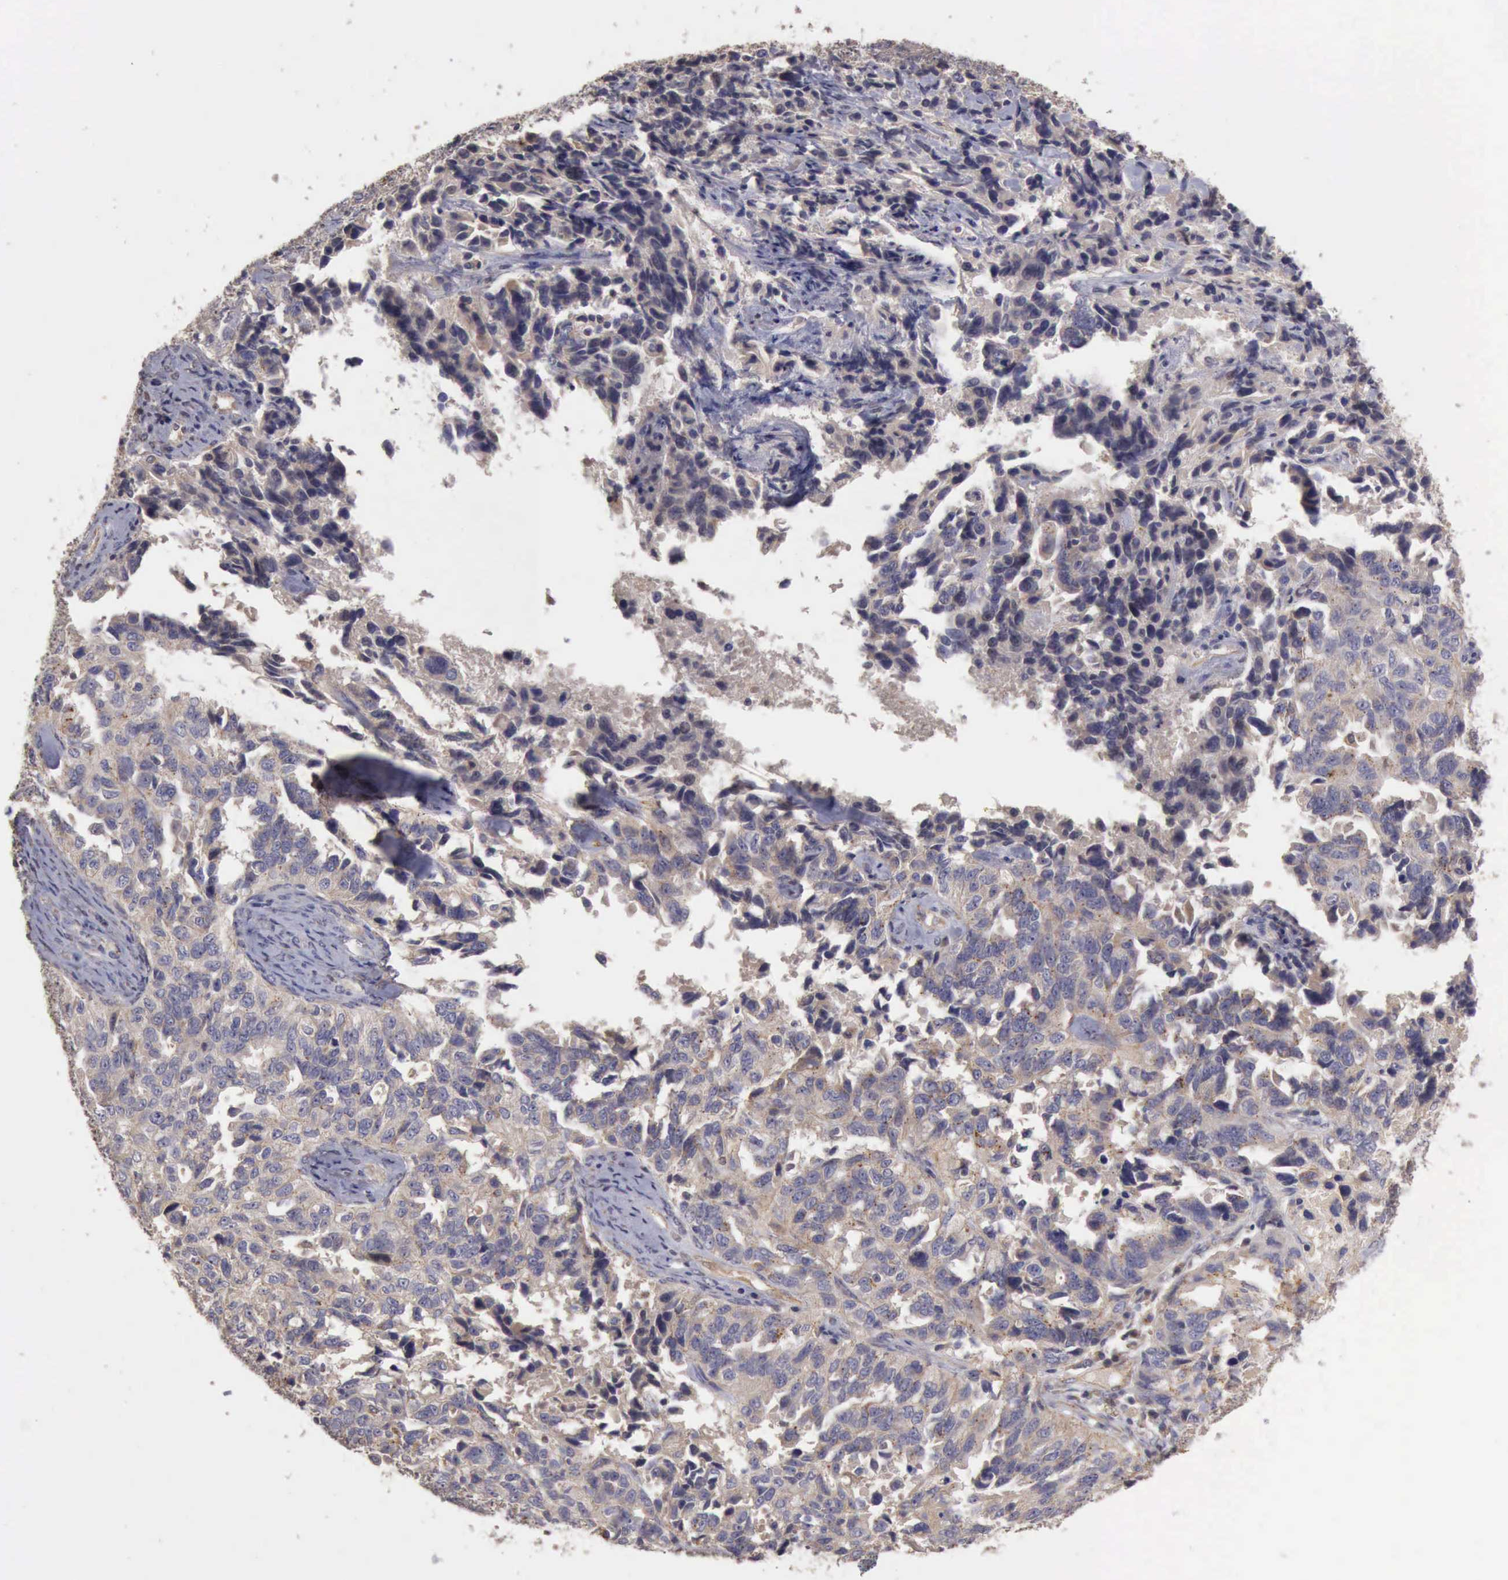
{"staining": {"intensity": "negative", "quantity": "none", "location": "none"}, "tissue": "ovarian cancer", "cell_type": "Tumor cells", "image_type": "cancer", "snomed": [{"axis": "morphology", "description": "Cystadenocarcinoma, serous, NOS"}, {"axis": "topography", "description": "Ovary"}], "caption": "A micrograph of ovarian cancer (serous cystadenocarcinoma) stained for a protein shows no brown staining in tumor cells. The staining is performed using DAB (3,3'-diaminobenzidine) brown chromogen with nuclei counter-stained in using hematoxylin.", "gene": "BMX", "patient": {"sex": "female", "age": 82}}